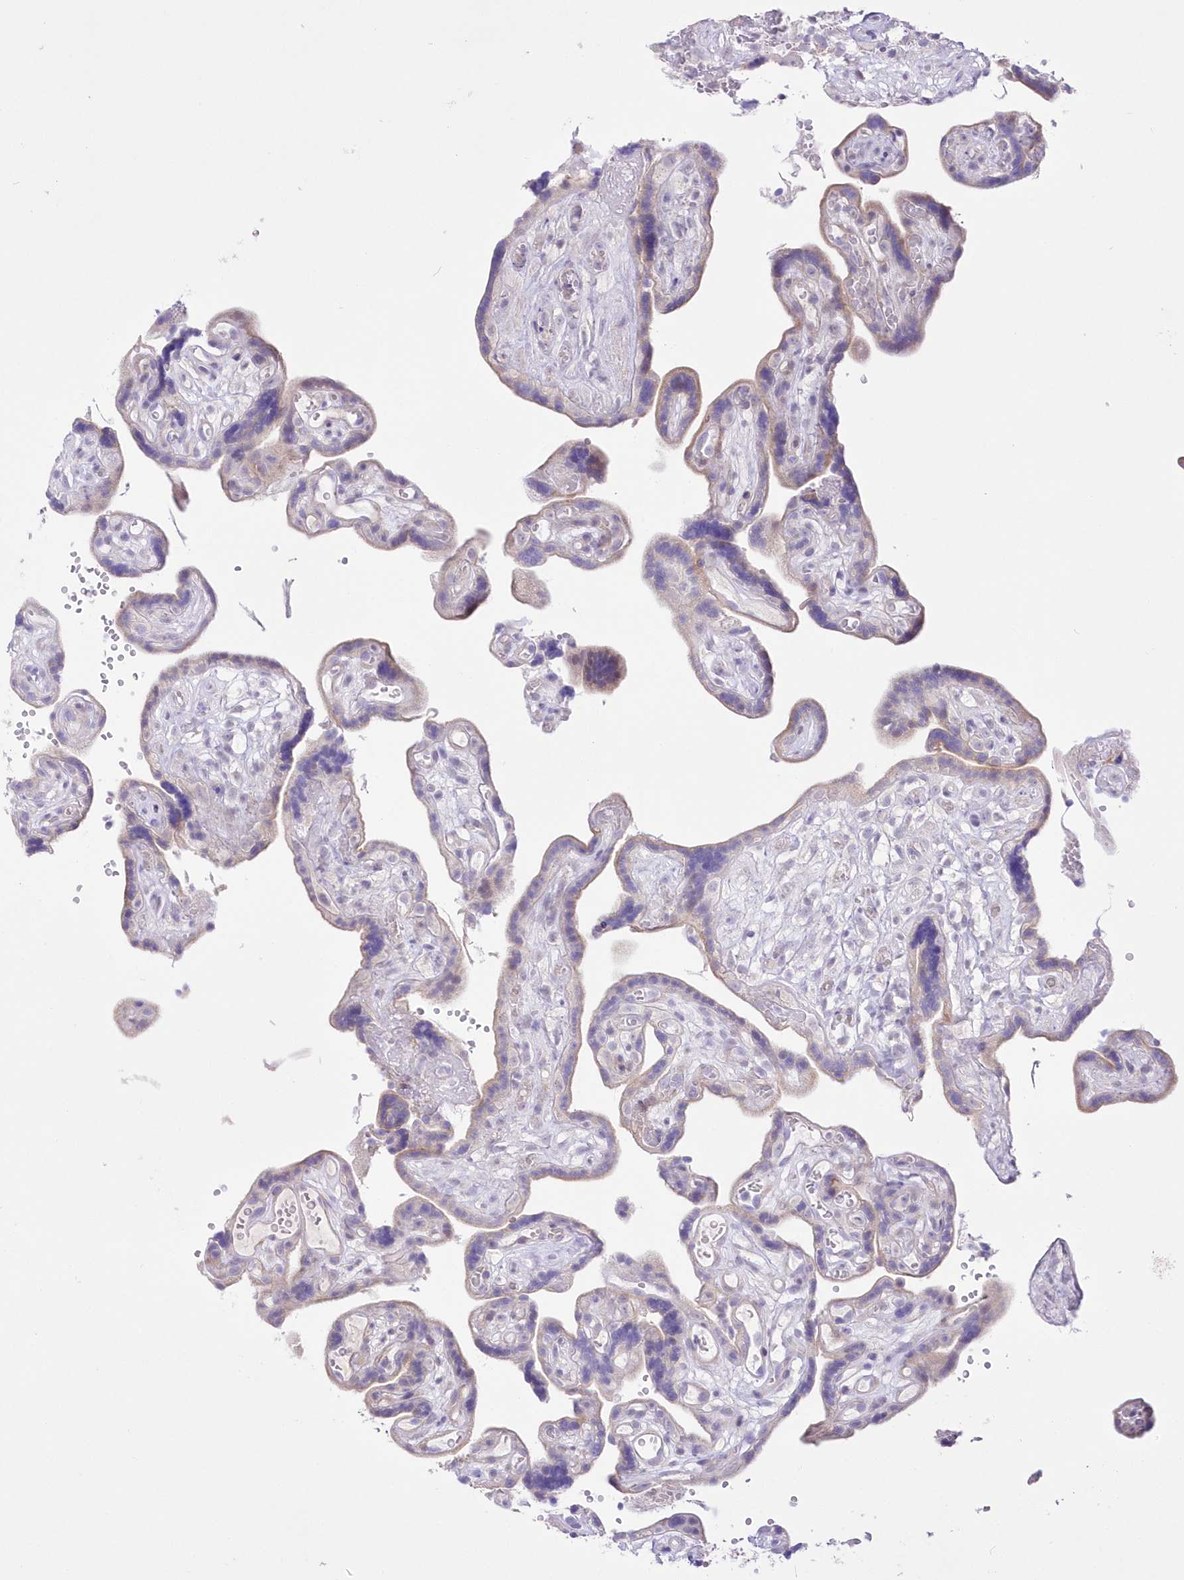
{"staining": {"intensity": "weak", "quantity": "<25%", "location": "cytoplasmic/membranous"}, "tissue": "placenta", "cell_type": "Decidual cells", "image_type": "normal", "snomed": [{"axis": "morphology", "description": "Normal tissue, NOS"}, {"axis": "topography", "description": "Placenta"}], "caption": "Placenta was stained to show a protein in brown. There is no significant positivity in decidual cells. Brightfield microscopy of immunohistochemistry stained with DAB (3,3'-diaminobenzidine) (brown) and hematoxylin (blue), captured at high magnification.", "gene": "FAM241B", "patient": {"sex": "female", "age": 30}}